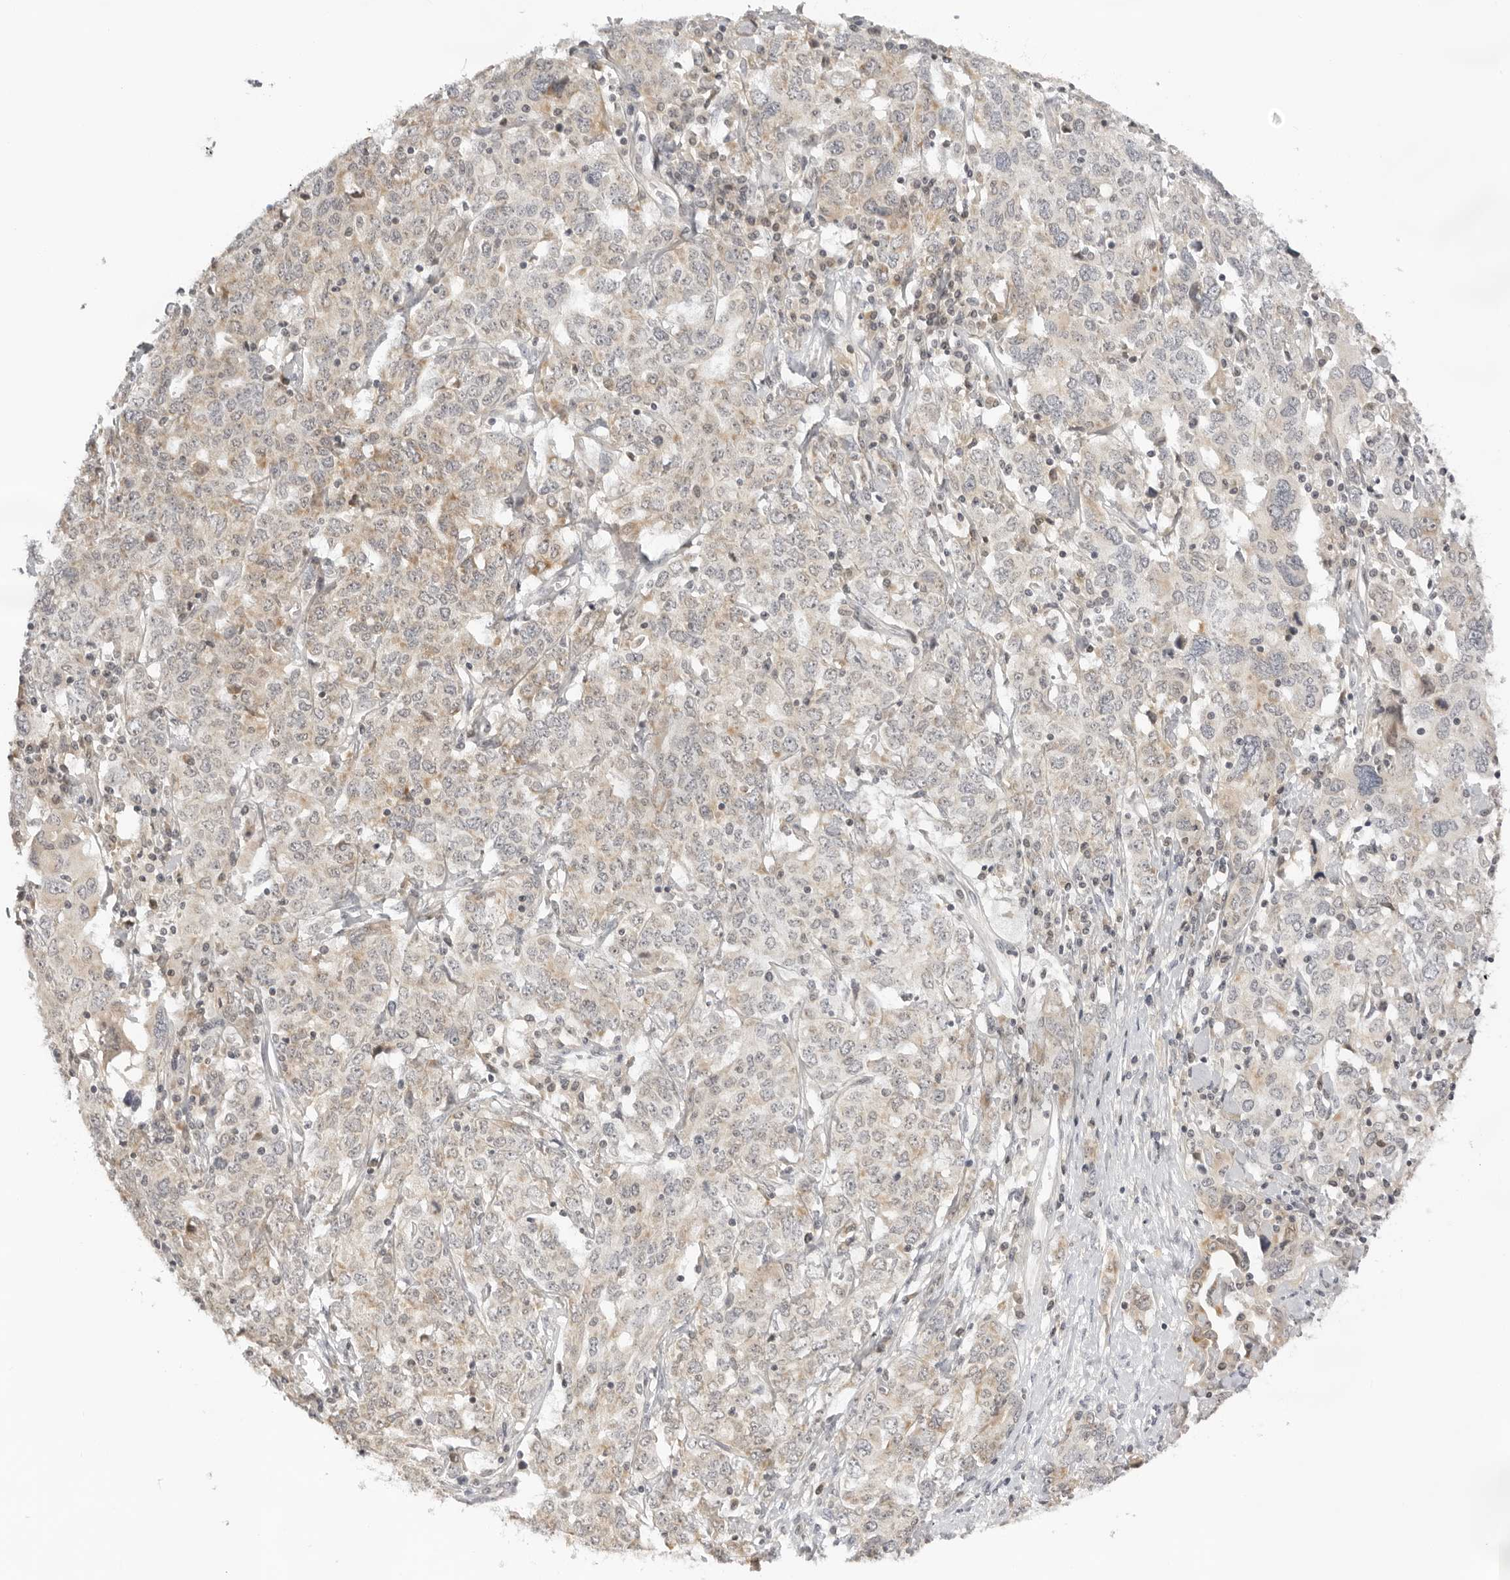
{"staining": {"intensity": "weak", "quantity": "25%-75%", "location": "cytoplasmic/membranous"}, "tissue": "ovarian cancer", "cell_type": "Tumor cells", "image_type": "cancer", "snomed": [{"axis": "morphology", "description": "Carcinoma, endometroid"}, {"axis": "topography", "description": "Ovary"}], "caption": "Weak cytoplasmic/membranous expression is seen in about 25%-75% of tumor cells in endometroid carcinoma (ovarian).", "gene": "ACP6", "patient": {"sex": "female", "age": 62}}